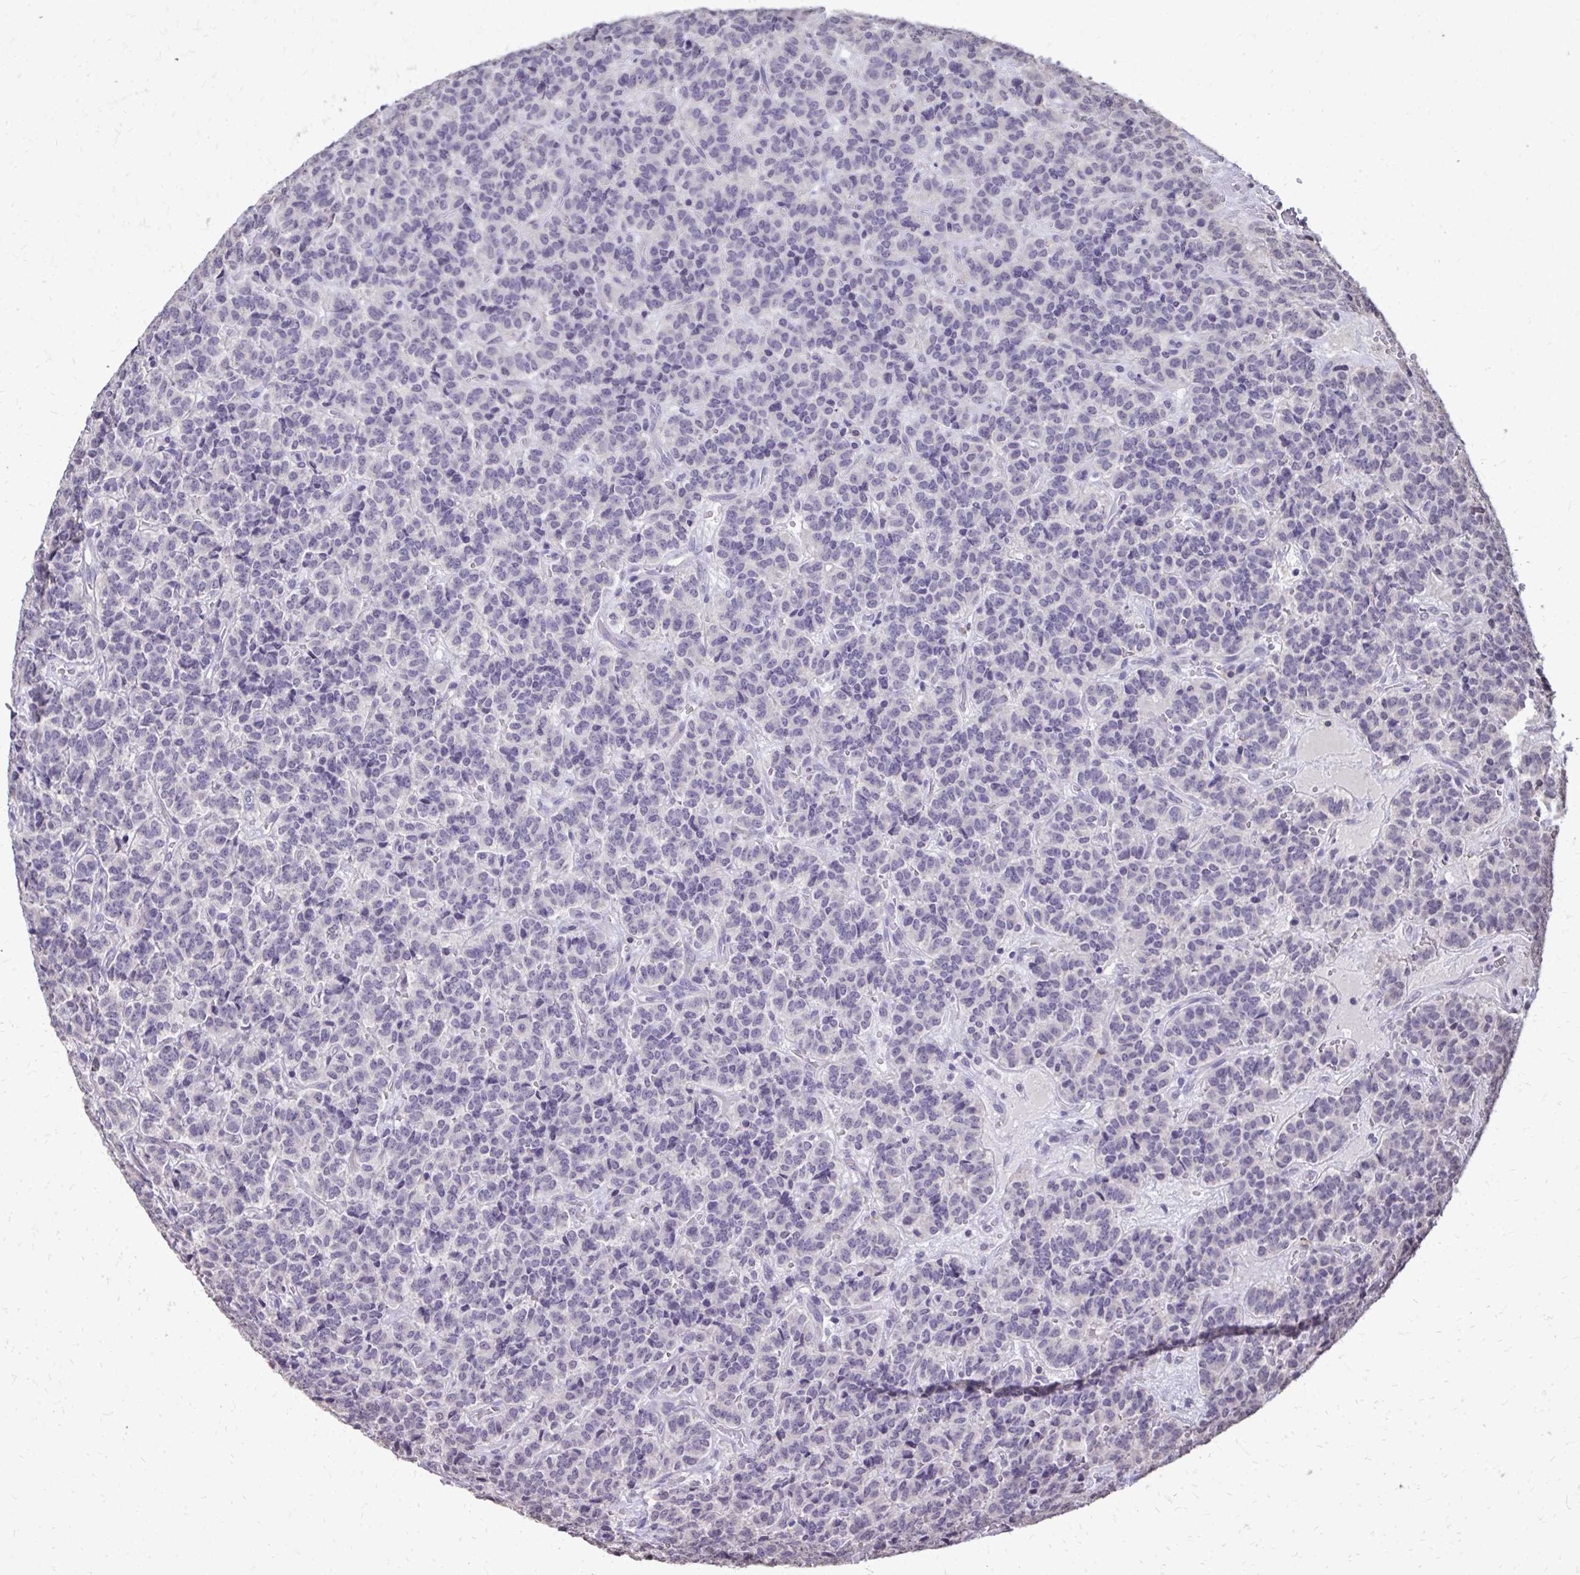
{"staining": {"intensity": "negative", "quantity": "none", "location": "none"}, "tissue": "carcinoid", "cell_type": "Tumor cells", "image_type": "cancer", "snomed": [{"axis": "morphology", "description": "Carcinoid, malignant, NOS"}, {"axis": "topography", "description": "Pancreas"}], "caption": "This photomicrograph is of malignant carcinoid stained with immunohistochemistry (IHC) to label a protein in brown with the nuclei are counter-stained blue. There is no staining in tumor cells.", "gene": "AKAP5", "patient": {"sex": "male", "age": 36}}